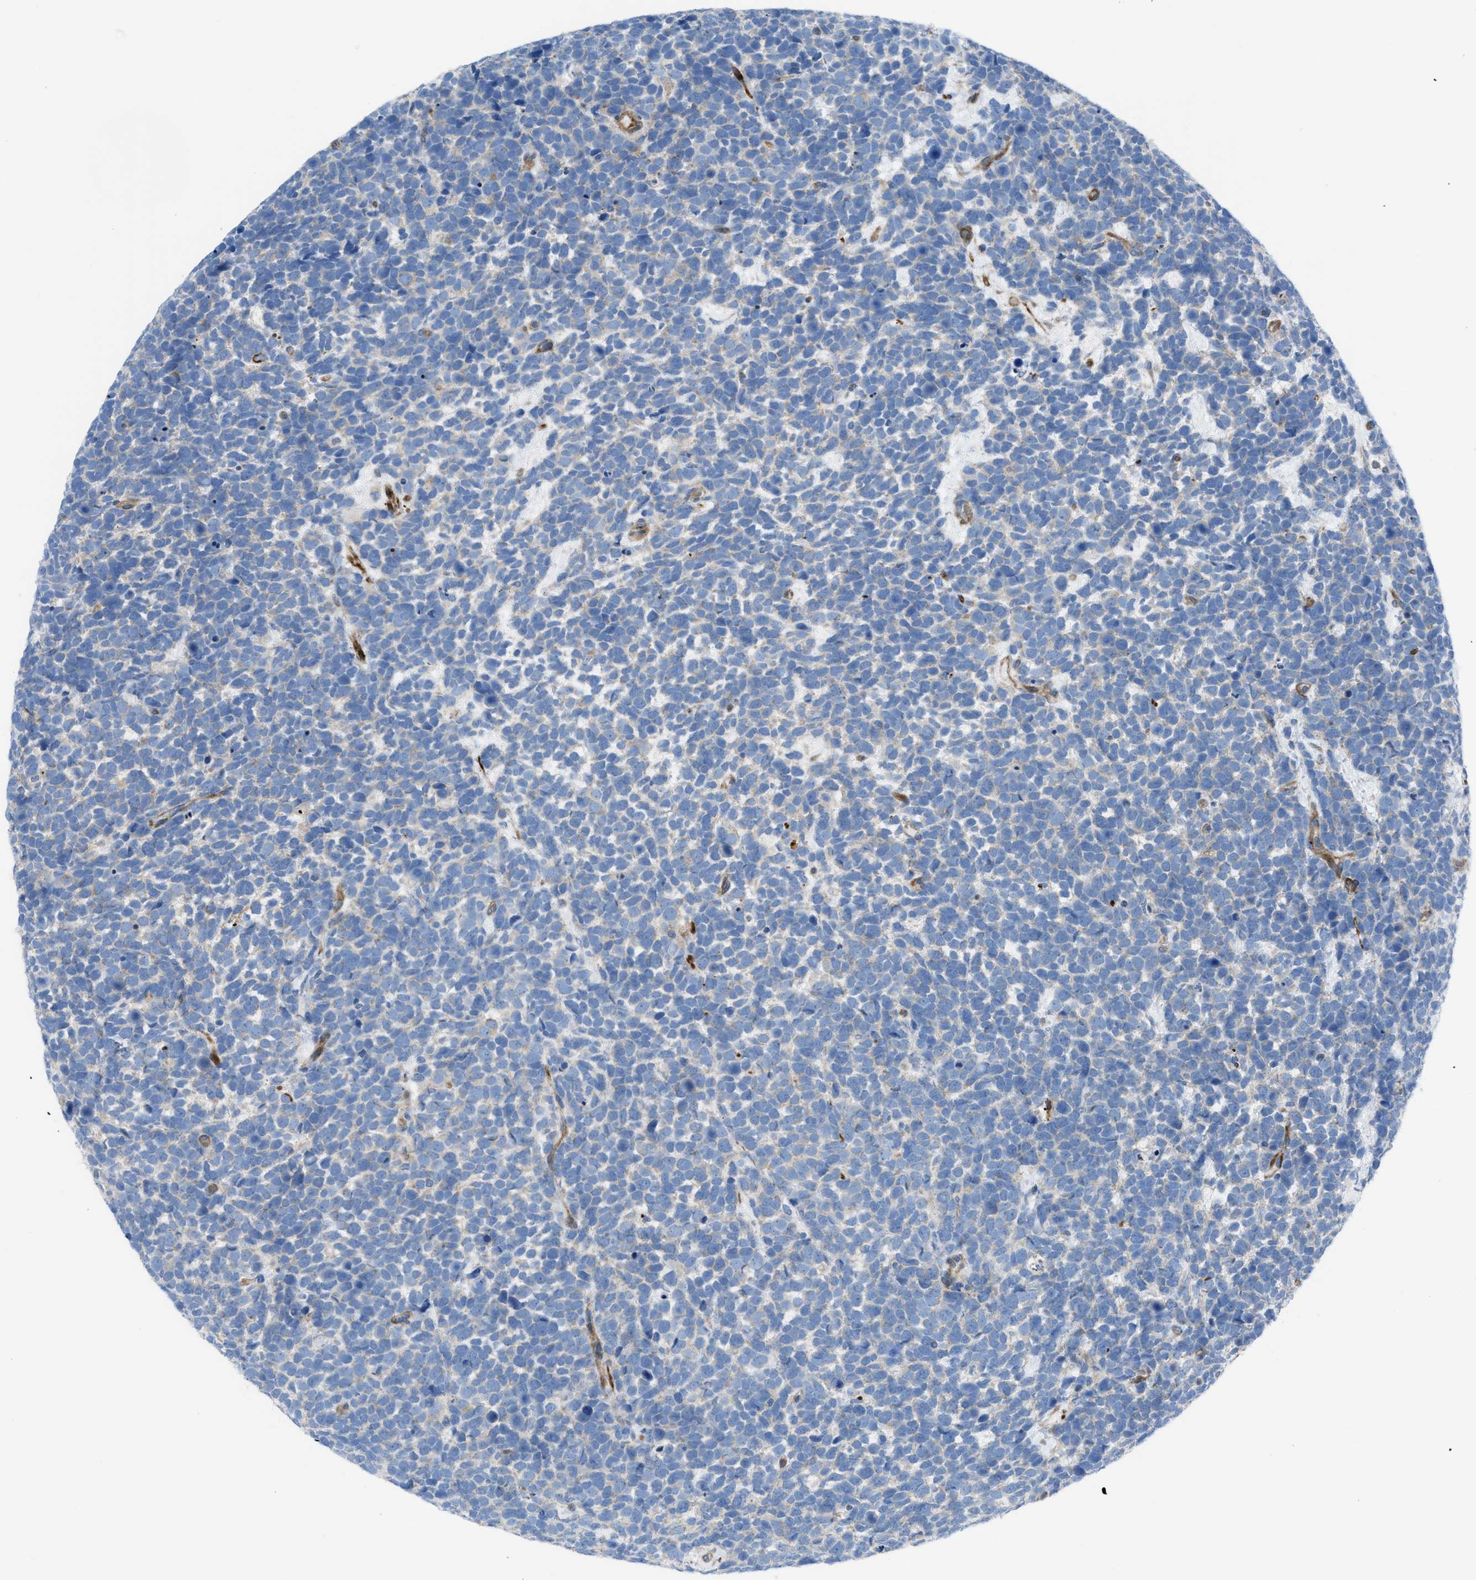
{"staining": {"intensity": "weak", "quantity": "<25%", "location": "cytoplasmic/membranous"}, "tissue": "urothelial cancer", "cell_type": "Tumor cells", "image_type": "cancer", "snomed": [{"axis": "morphology", "description": "Urothelial carcinoma, High grade"}, {"axis": "topography", "description": "Urinary bladder"}], "caption": "A micrograph of urothelial cancer stained for a protein demonstrates no brown staining in tumor cells.", "gene": "KCNH7", "patient": {"sex": "female", "age": 82}}